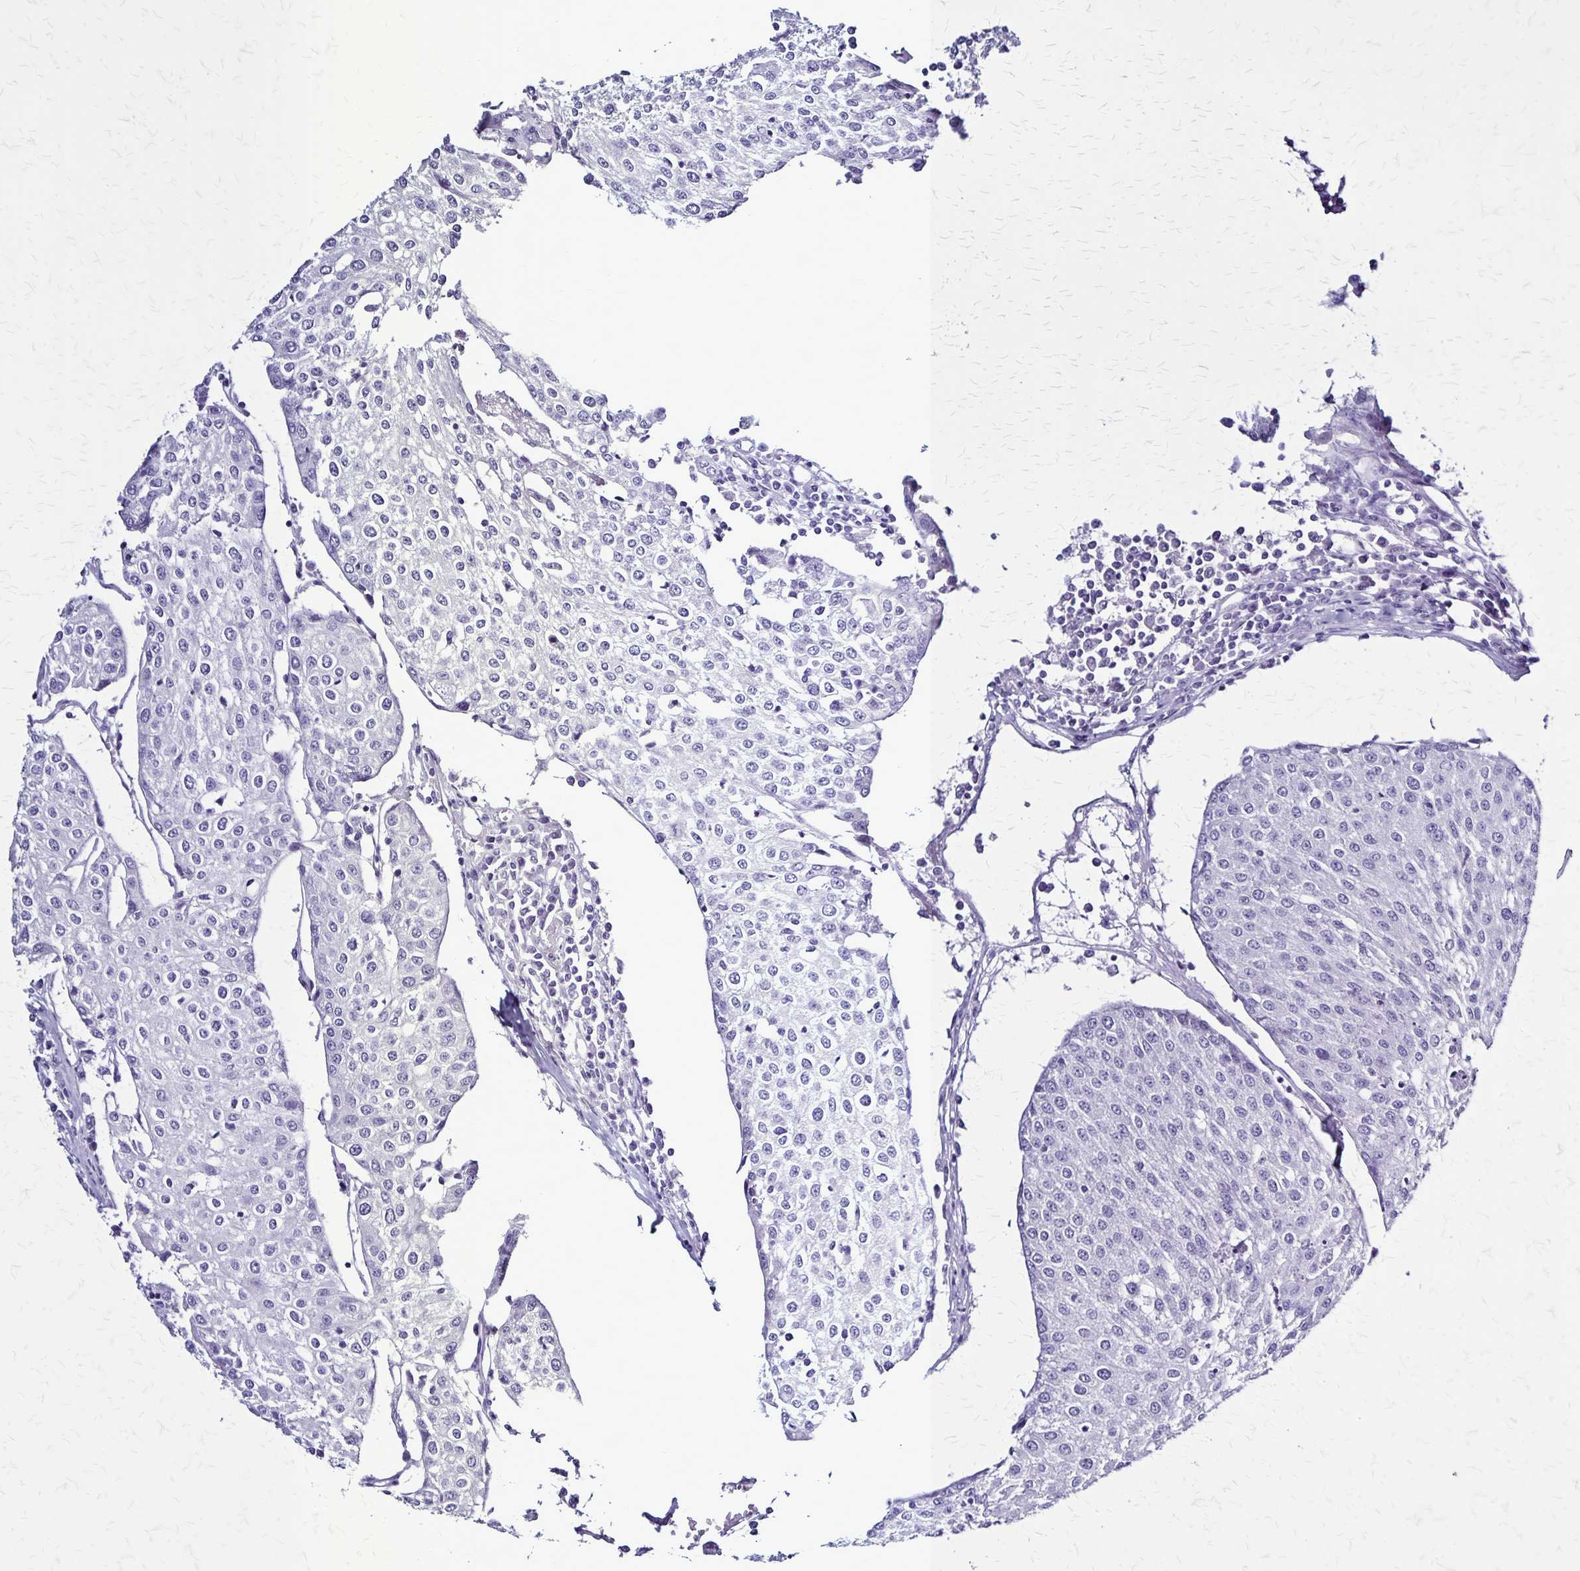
{"staining": {"intensity": "negative", "quantity": "none", "location": "none"}, "tissue": "urothelial cancer", "cell_type": "Tumor cells", "image_type": "cancer", "snomed": [{"axis": "morphology", "description": "Urothelial carcinoma, High grade"}, {"axis": "topography", "description": "Urinary bladder"}], "caption": "Protein analysis of urothelial carcinoma (high-grade) shows no significant positivity in tumor cells.", "gene": "PLXNA4", "patient": {"sex": "female", "age": 85}}